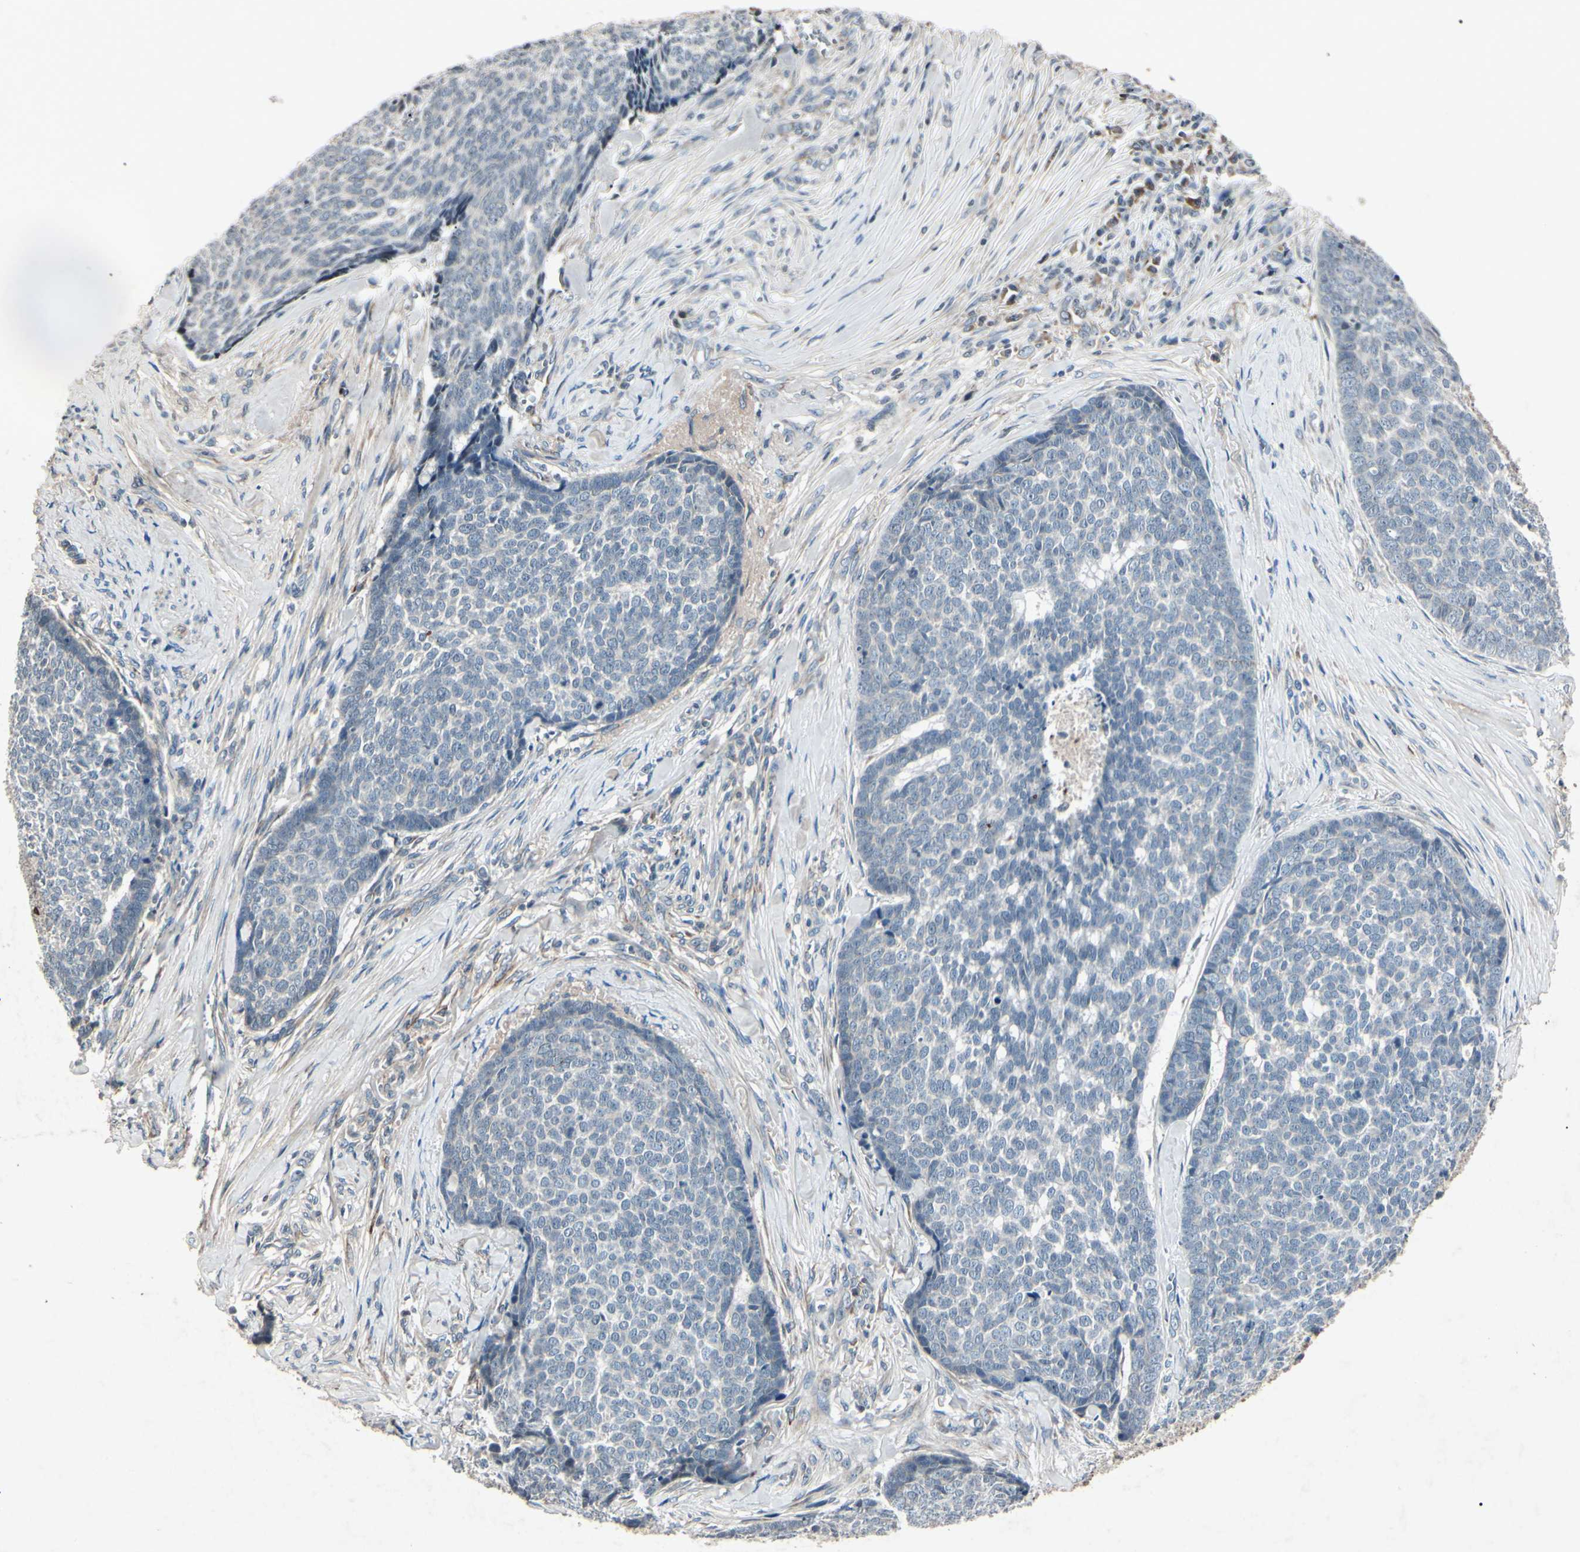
{"staining": {"intensity": "negative", "quantity": "none", "location": "none"}, "tissue": "skin cancer", "cell_type": "Tumor cells", "image_type": "cancer", "snomed": [{"axis": "morphology", "description": "Basal cell carcinoma"}, {"axis": "topography", "description": "Skin"}], "caption": "A micrograph of human skin cancer (basal cell carcinoma) is negative for staining in tumor cells.", "gene": "AEBP1", "patient": {"sex": "male", "age": 84}}